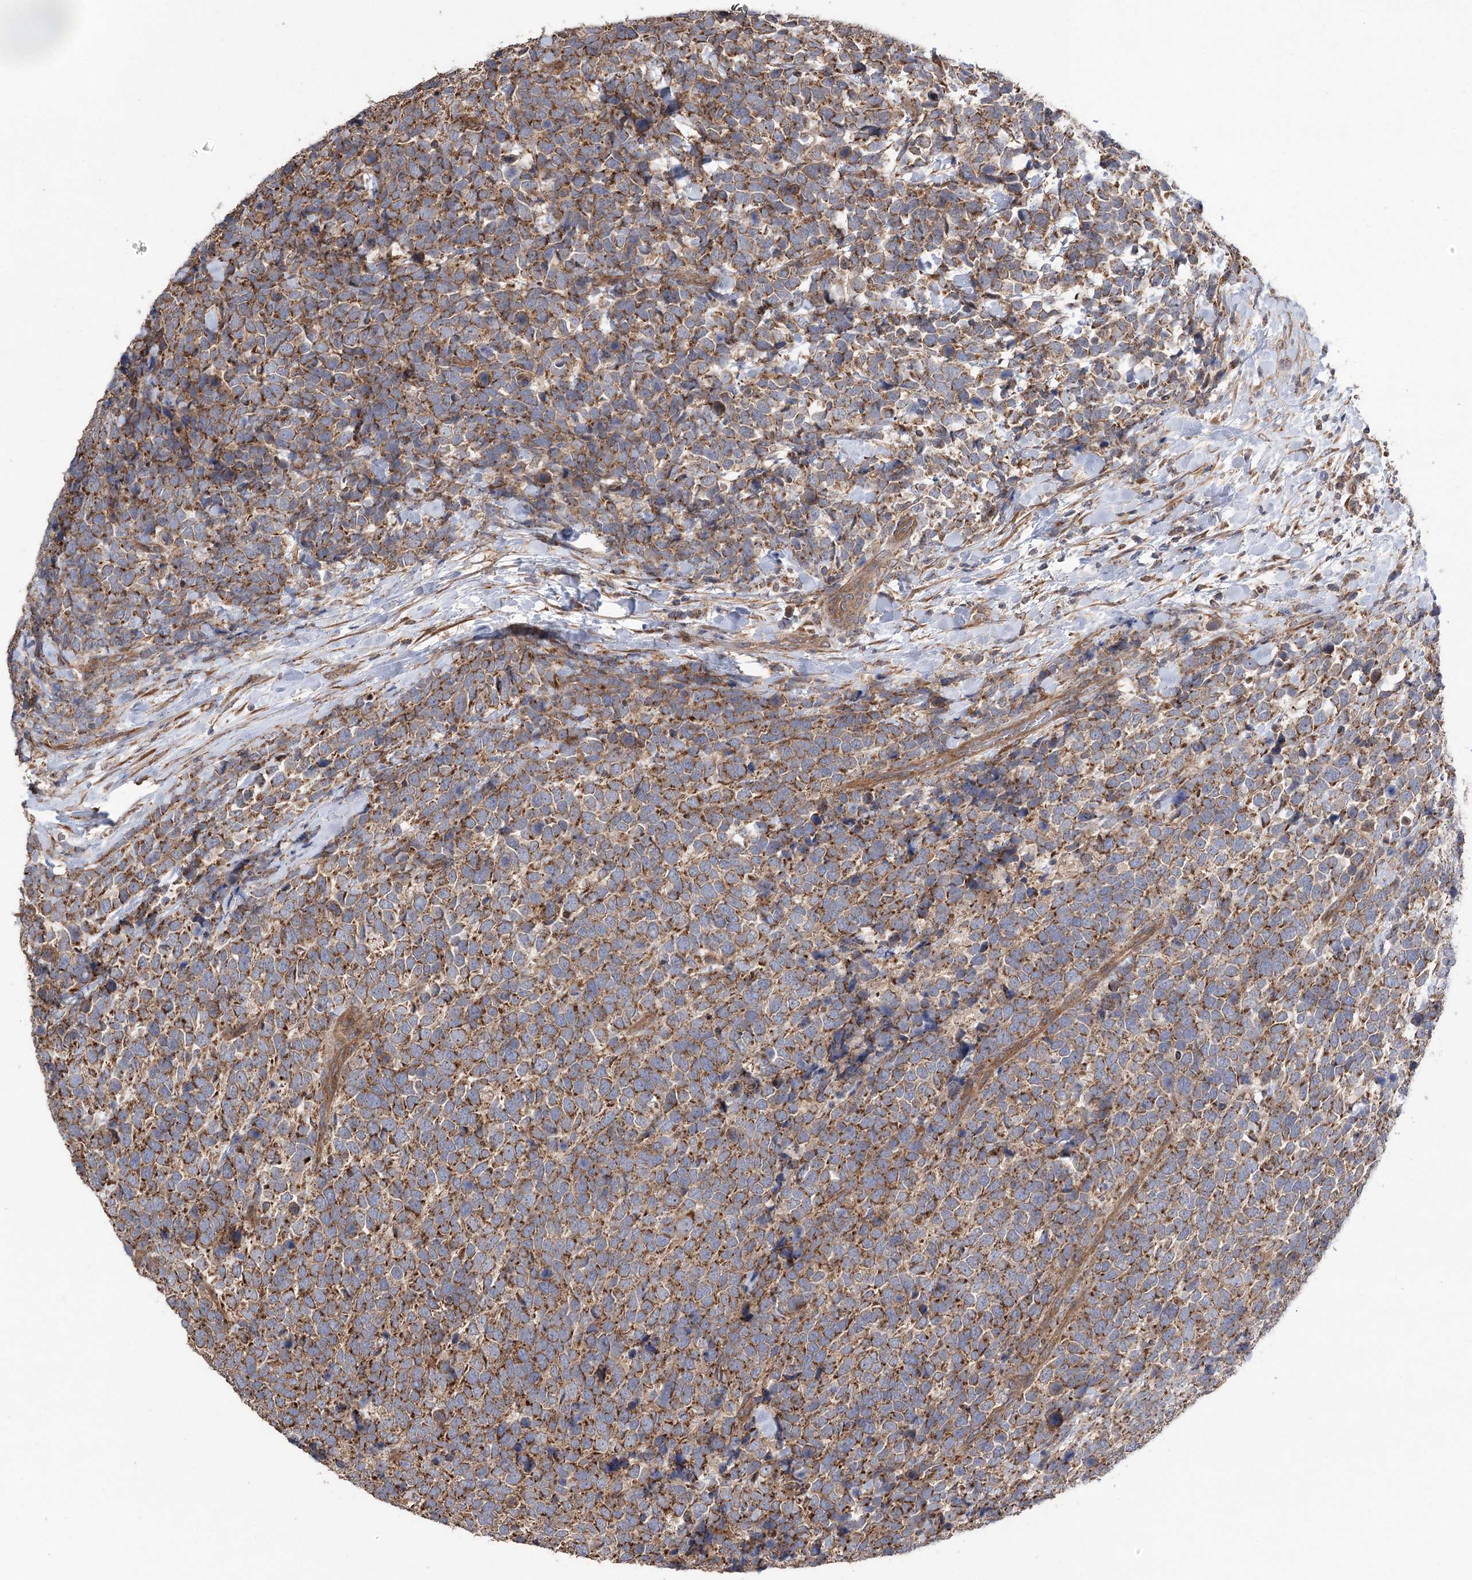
{"staining": {"intensity": "strong", "quantity": ">75%", "location": "cytoplasmic/membranous"}, "tissue": "urothelial cancer", "cell_type": "Tumor cells", "image_type": "cancer", "snomed": [{"axis": "morphology", "description": "Urothelial carcinoma, High grade"}, {"axis": "topography", "description": "Urinary bladder"}], "caption": "The immunohistochemical stain labels strong cytoplasmic/membranous staining in tumor cells of urothelial cancer tissue.", "gene": "RWDD4", "patient": {"sex": "female", "age": 82}}